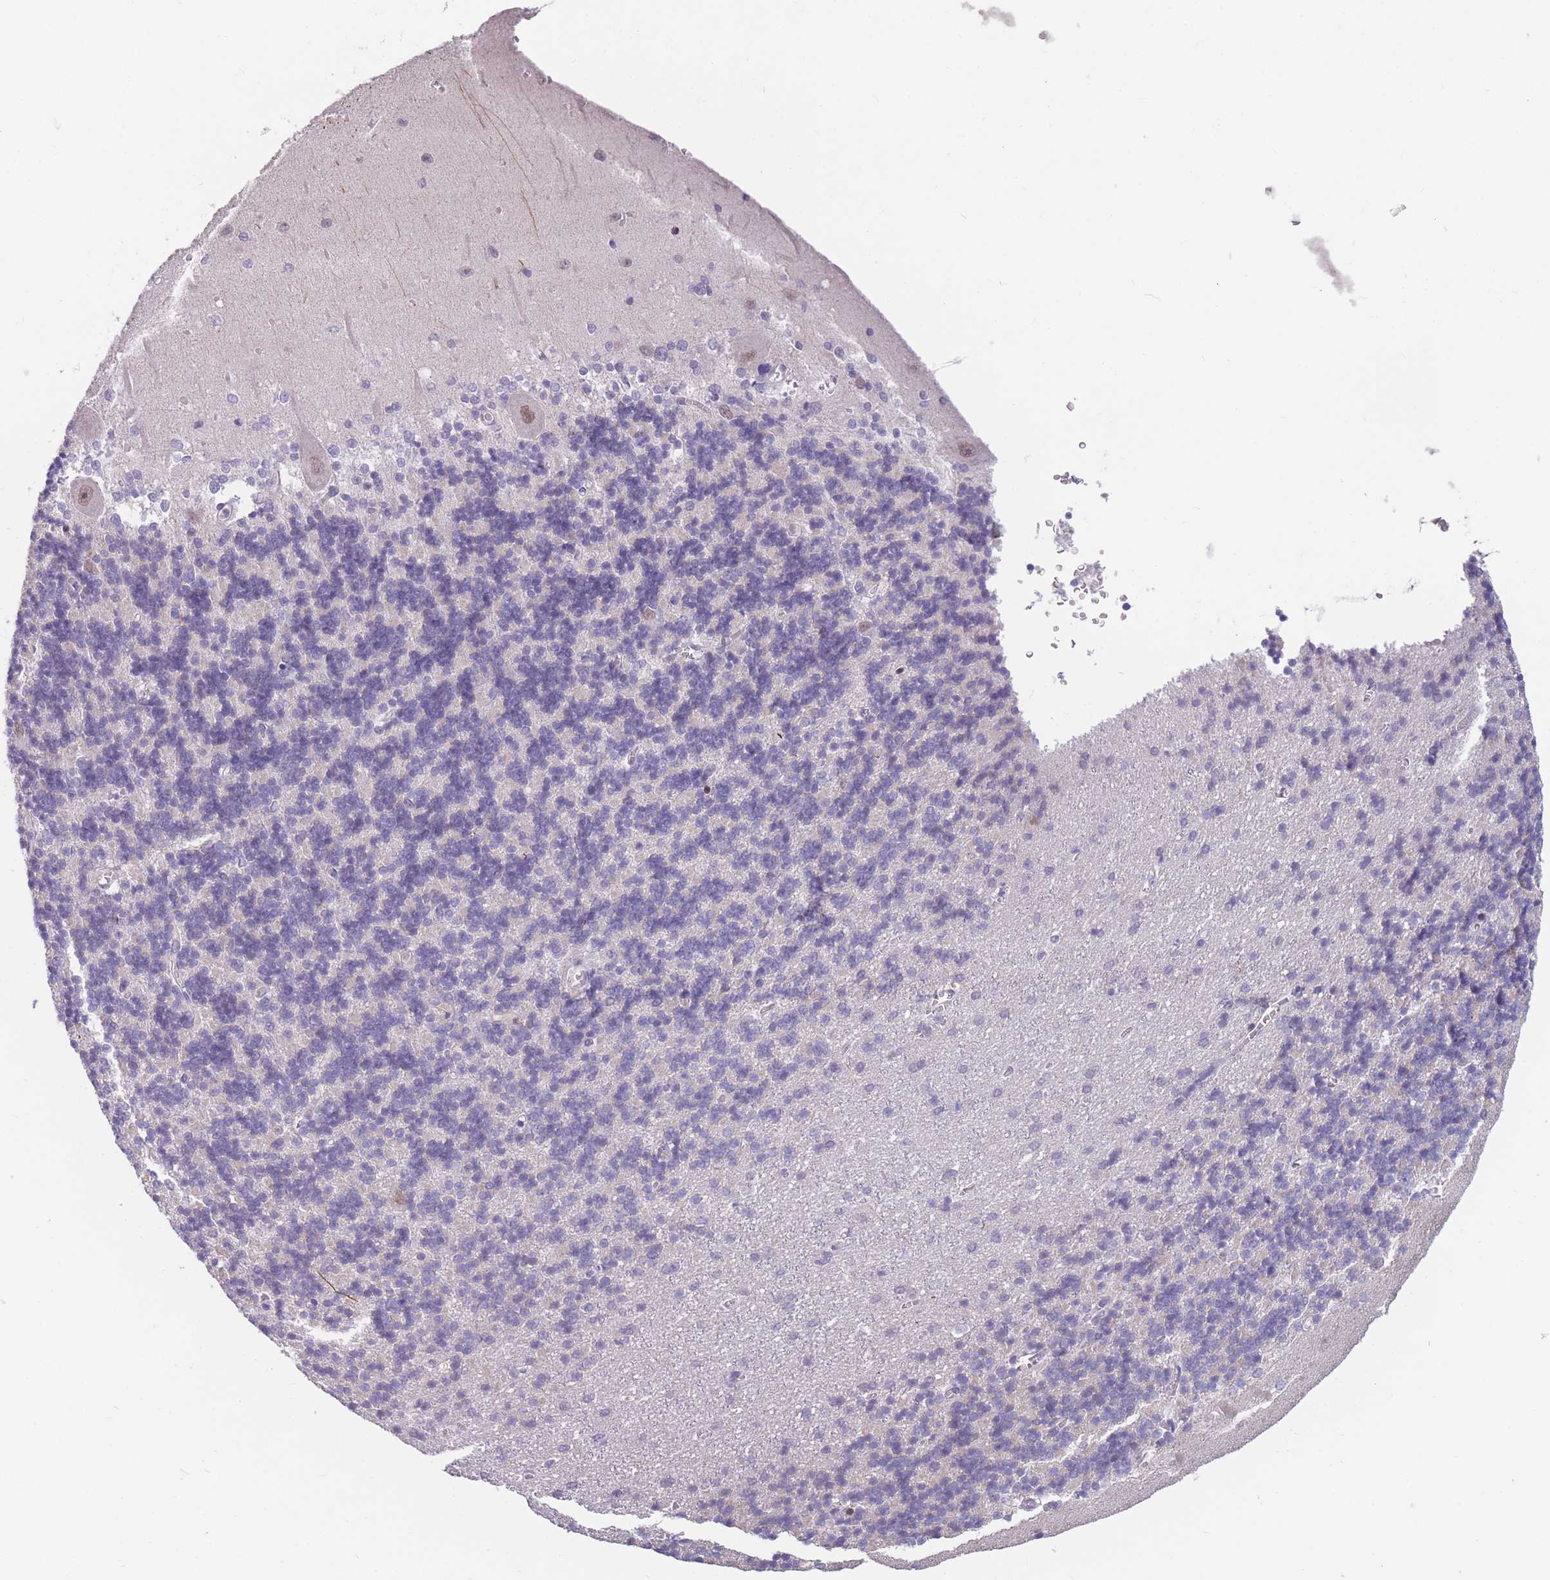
{"staining": {"intensity": "negative", "quantity": "none", "location": "none"}, "tissue": "cerebellum", "cell_type": "Cells in granular layer", "image_type": "normal", "snomed": [{"axis": "morphology", "description": "Normal tissue, NOS"}, {"axis": "topography", "description": "Cerebellum"}], "caption": "DAB (3,3'-diaminobenzidine) immunohistochemical staining of benign human cerebellum exhibits no significant expression in cells in granular layer.", "gene": "SHCBP1", "patient": {"sex": "male", "age": 37}}